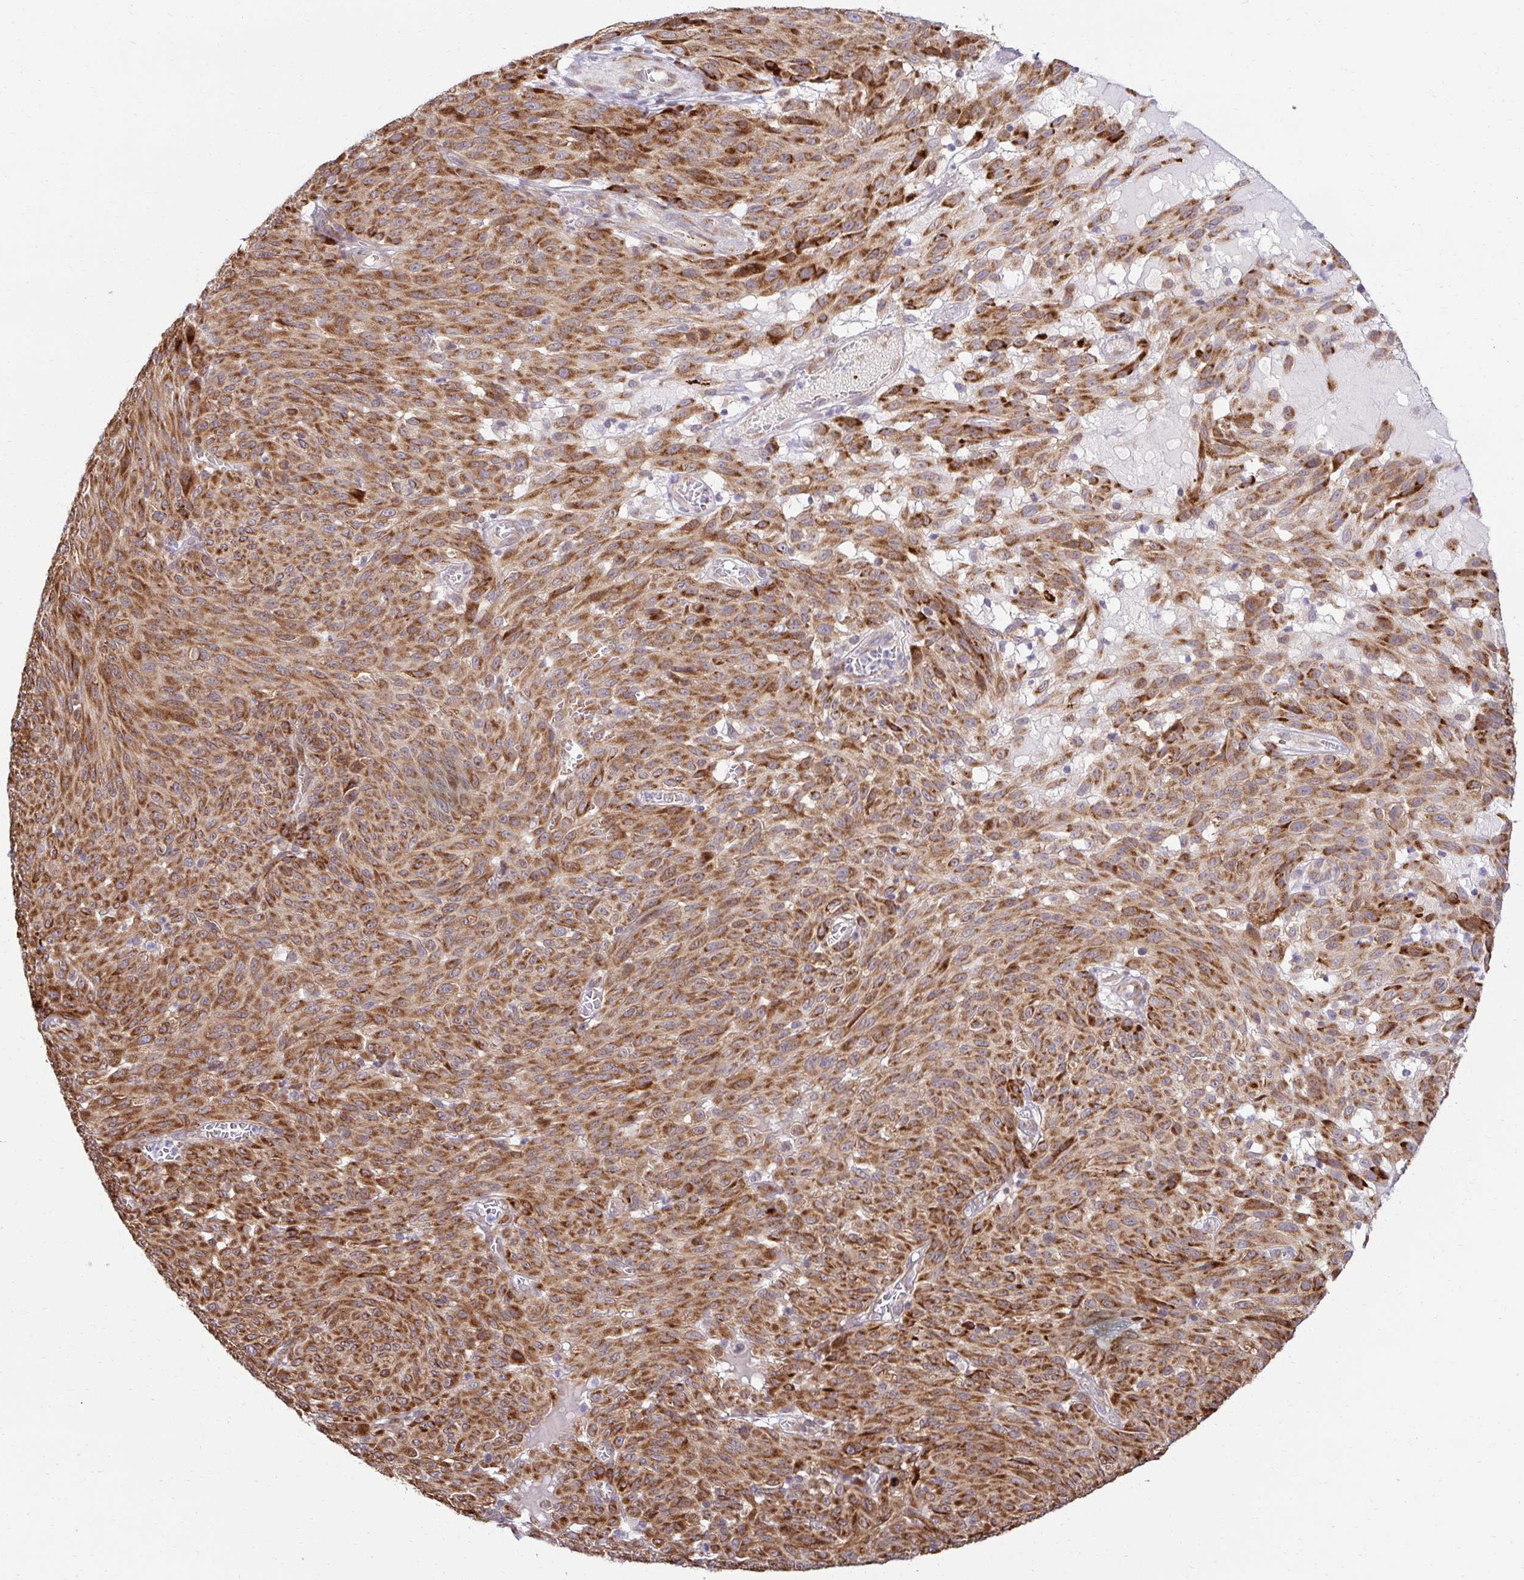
{"staining": {"intensity": "moderate", "quantity": ">75%", "location": "cytoplasmic/membranous"}, "tissue": "melanoma", "cell_type": "Tumor cells", "image_type": "cancer", "snomed": [{"axis": "morphology", "description": "Malignant melanoma, NOS"}, {"axis": "topography", "description": "Skin"}], "caption": "An image showing moderate cytoplasmic/membranous positivity in approximately >75% of tumor cells in melanoma, as visualized by brown immunohistochemical staining.", "gene": "HPS1", "patient": {"sex": "male", "age": 85}}